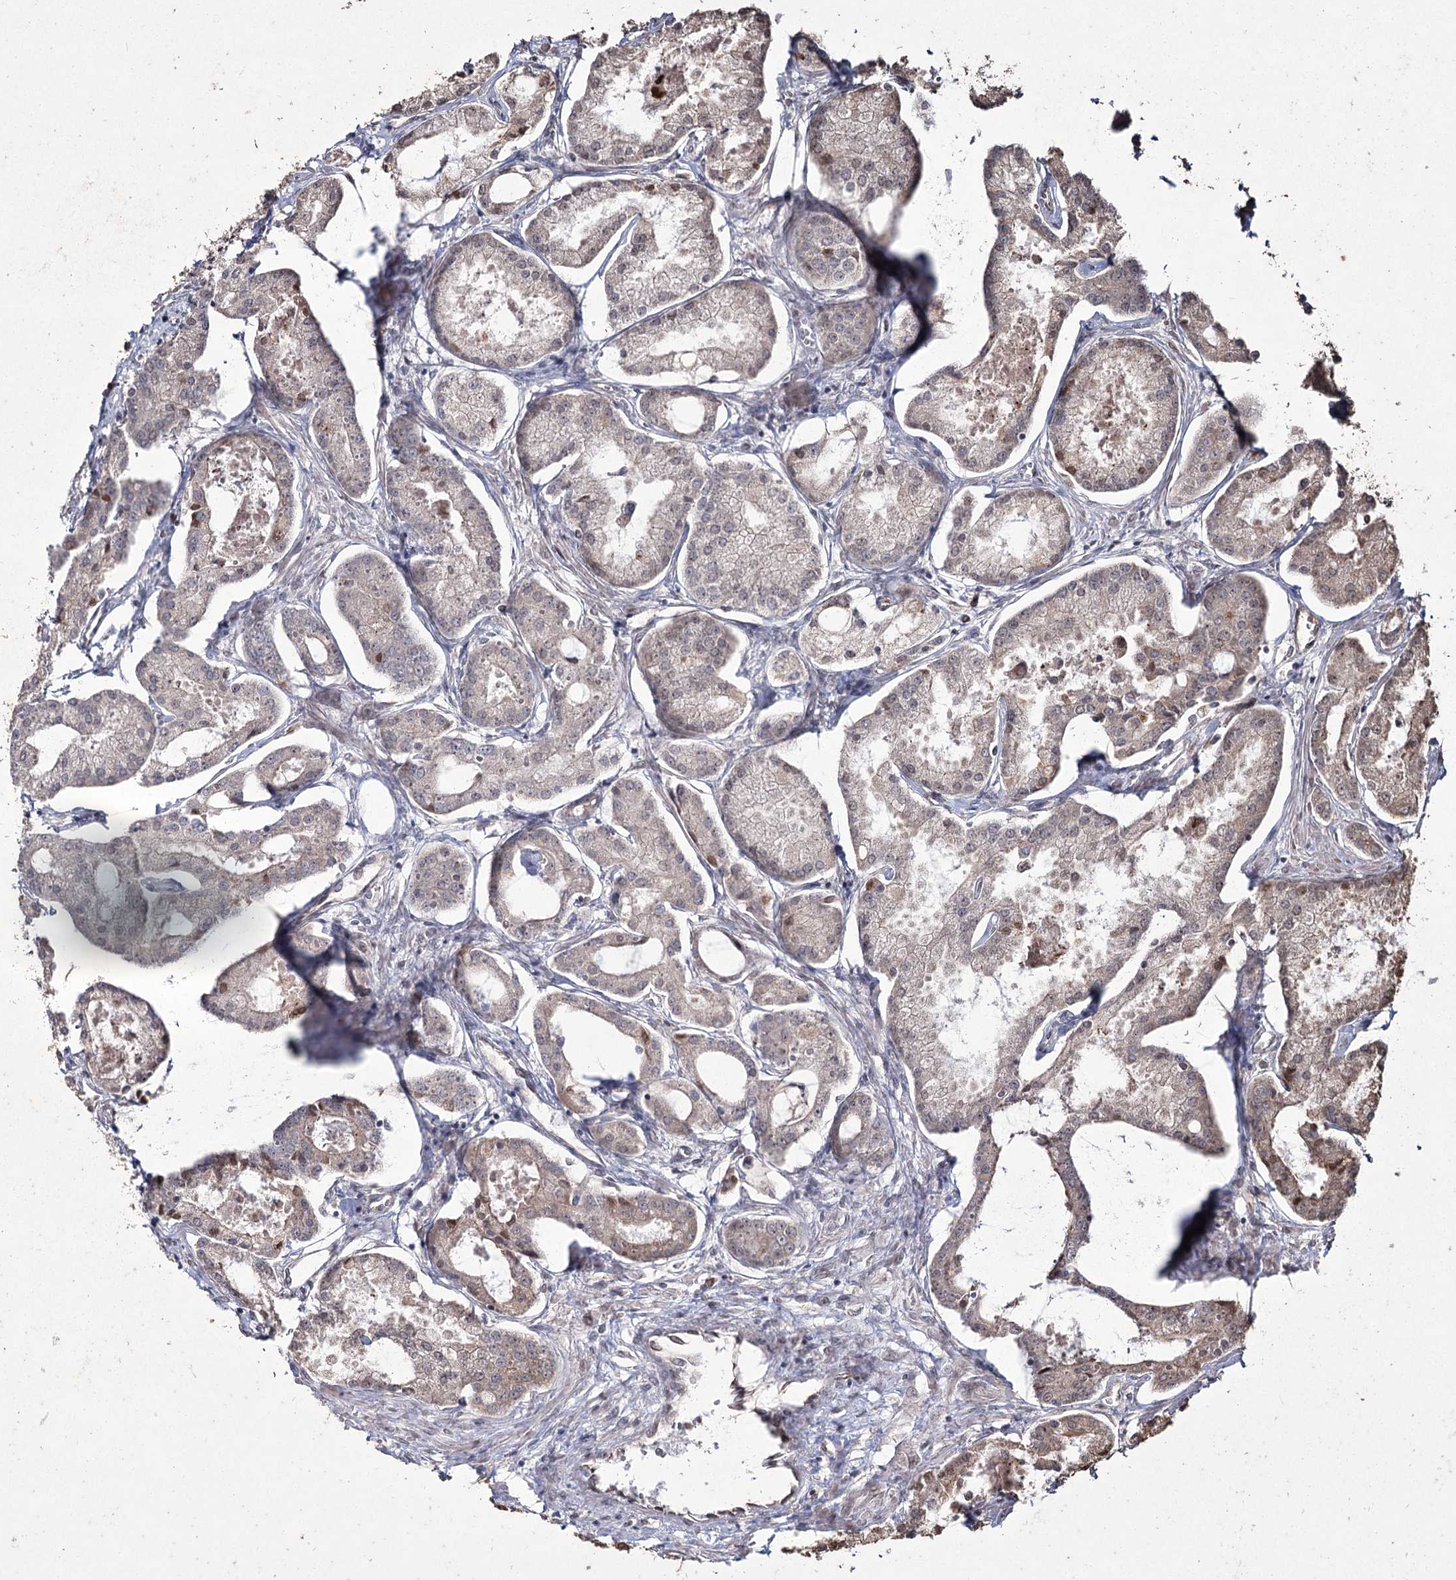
{"staining": {"intensity": "negative", "quantity": "none", "location": "none"}, "tissue": "prostate cancer", "cell_type": "Tumor cells", "image_type": "cancer", "snomed": [{"axis": "morphology", "description": "Adenocarcinoma, Low grade"}, {"axis": "topography", "description": "Prostate"}], "caption": "Image shows no protein expression in tumor cells of prostate adenocarcinoma (low-grade) tissue.", "gene": "PRC1", "patient": {"sex": "male", "age": 68}}